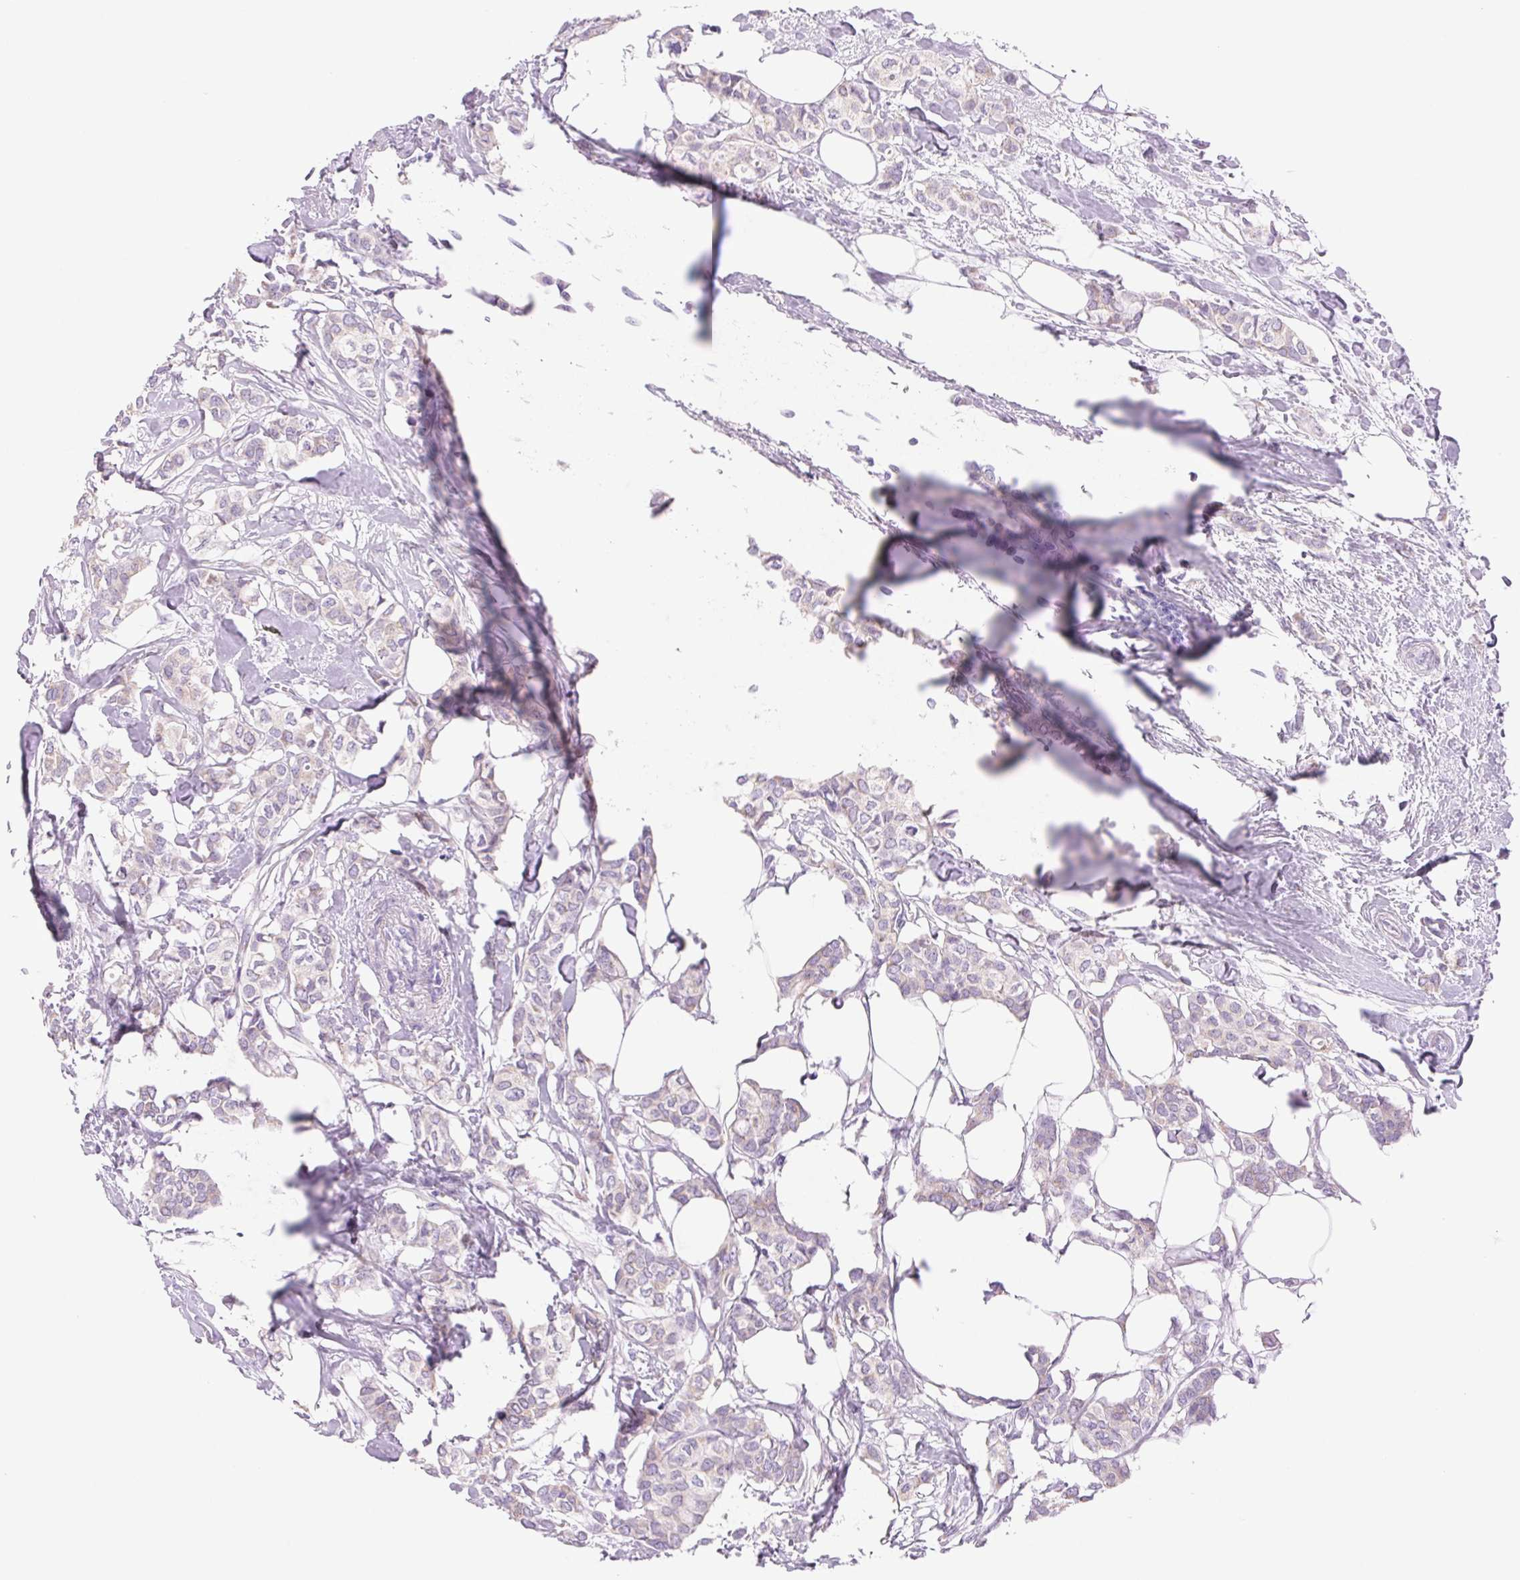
{"staining": {"intensity": "weak", "quantity": "25%-75%", "location": "cytoplasmic/membranous"}, "tissue": "breast cancer", "cell_type": "Tumor cells", "image_type": "cancer", "snomed": [{"axis": "morphology", "description": "Duct carcinoma"}, {"axis": "topography", "description": "Breast"}], "caption": "Breast cancer (invasive ductal carcinoma) stained for a protein shows weak cytoplasmic/membranous positivity in tumor cells.", "gene": "SERPINB3", "patient": {"sex": "female", "age": 62}}